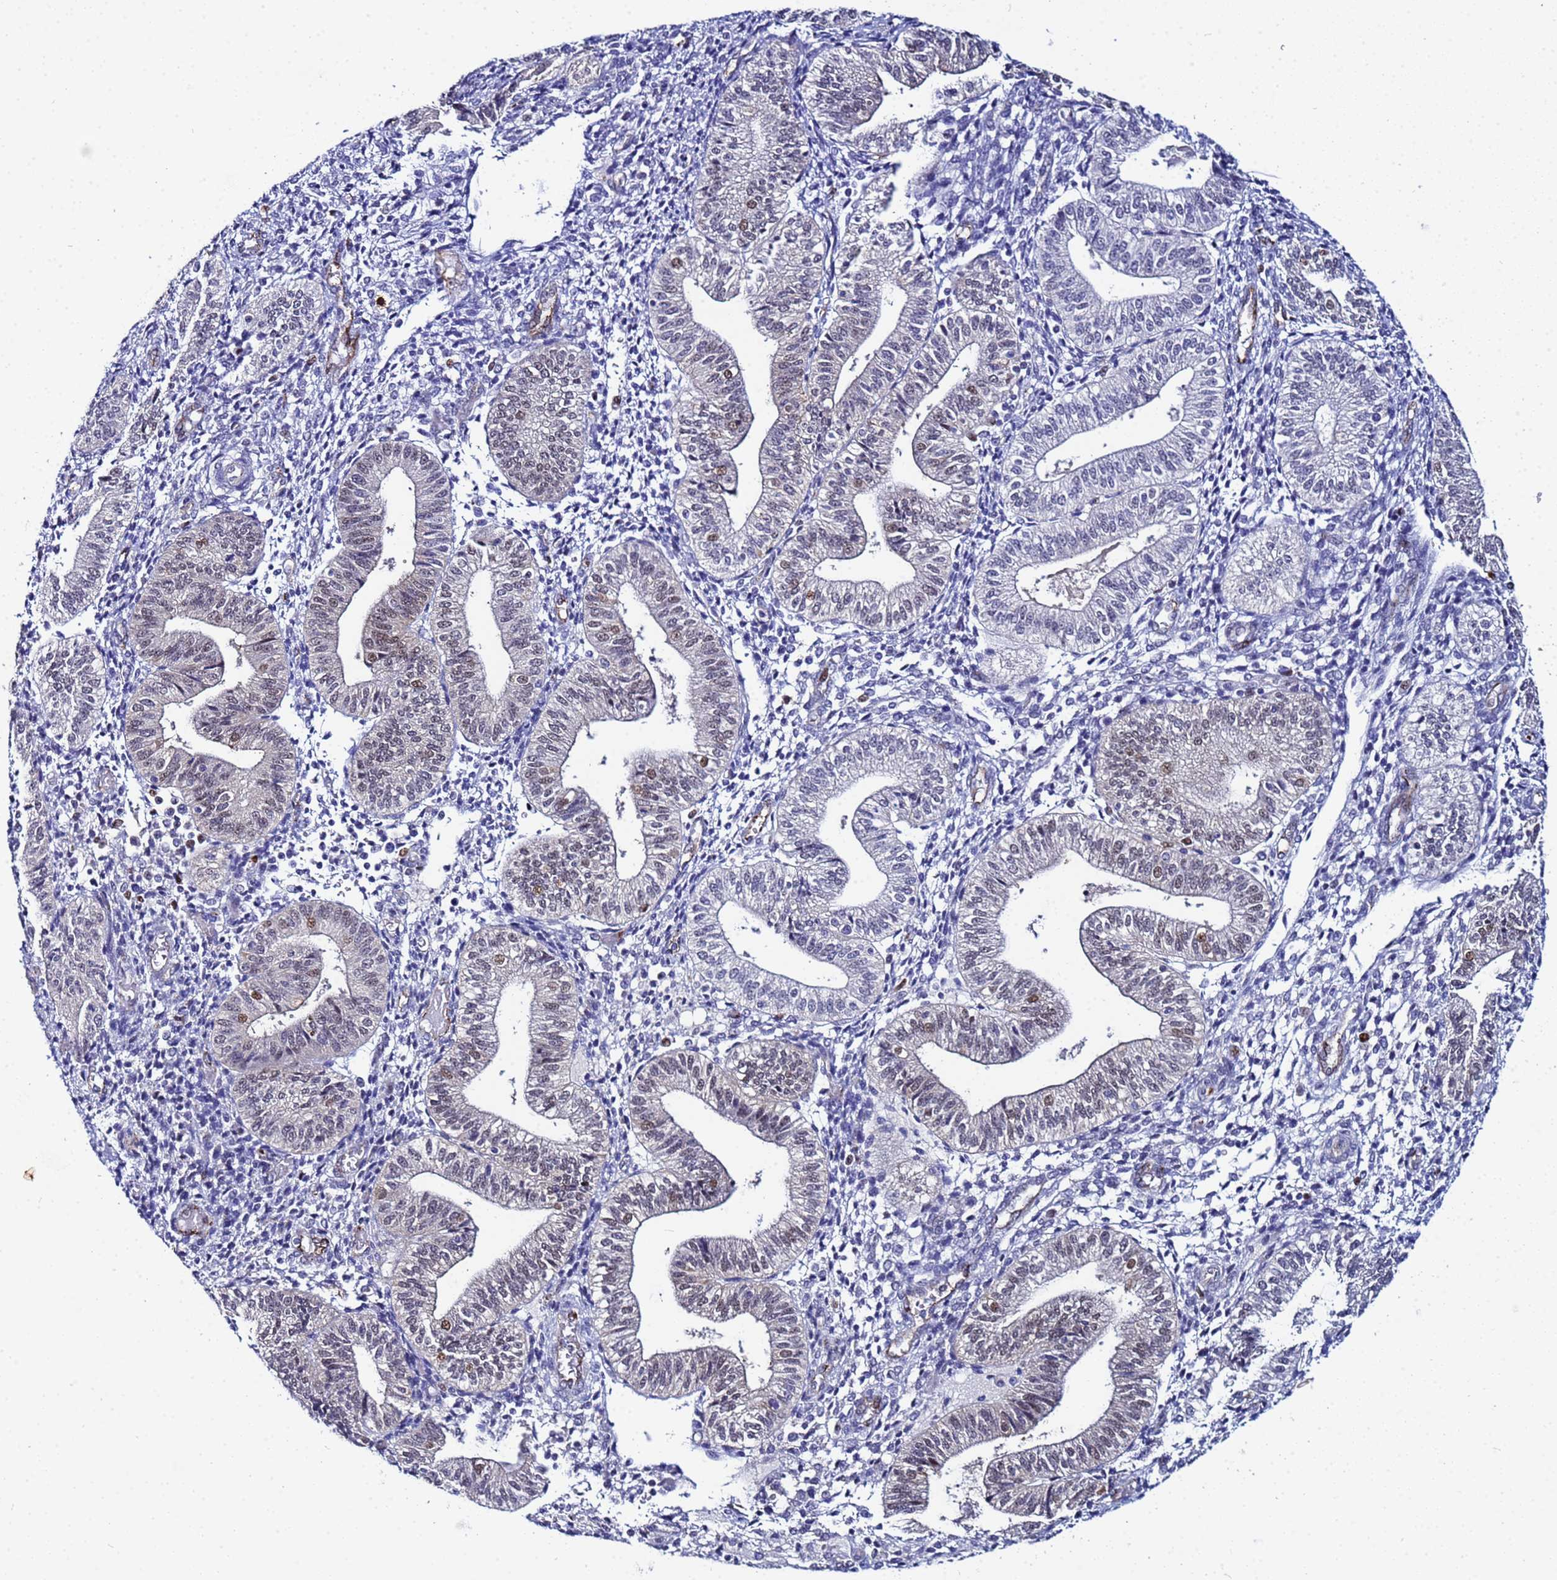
{"staining": {"intensity": "negative", "quantity": "none", "location": "none"}, "tissue": "endometrium", "cell_type": "Cells in endometrial stroma", "image_type": "normal", "snomed": [{"axis": "morphology", "description": "Normal tissue, NOS"}, {"axis": "topography", "description": "Endometrium"}], "caption": "Endometrium stained for a protein using IHC shows no expression cells in endometrial stroma.", "gene": "SLC25A37", "patient": {"sex": "female", "age": 34}}